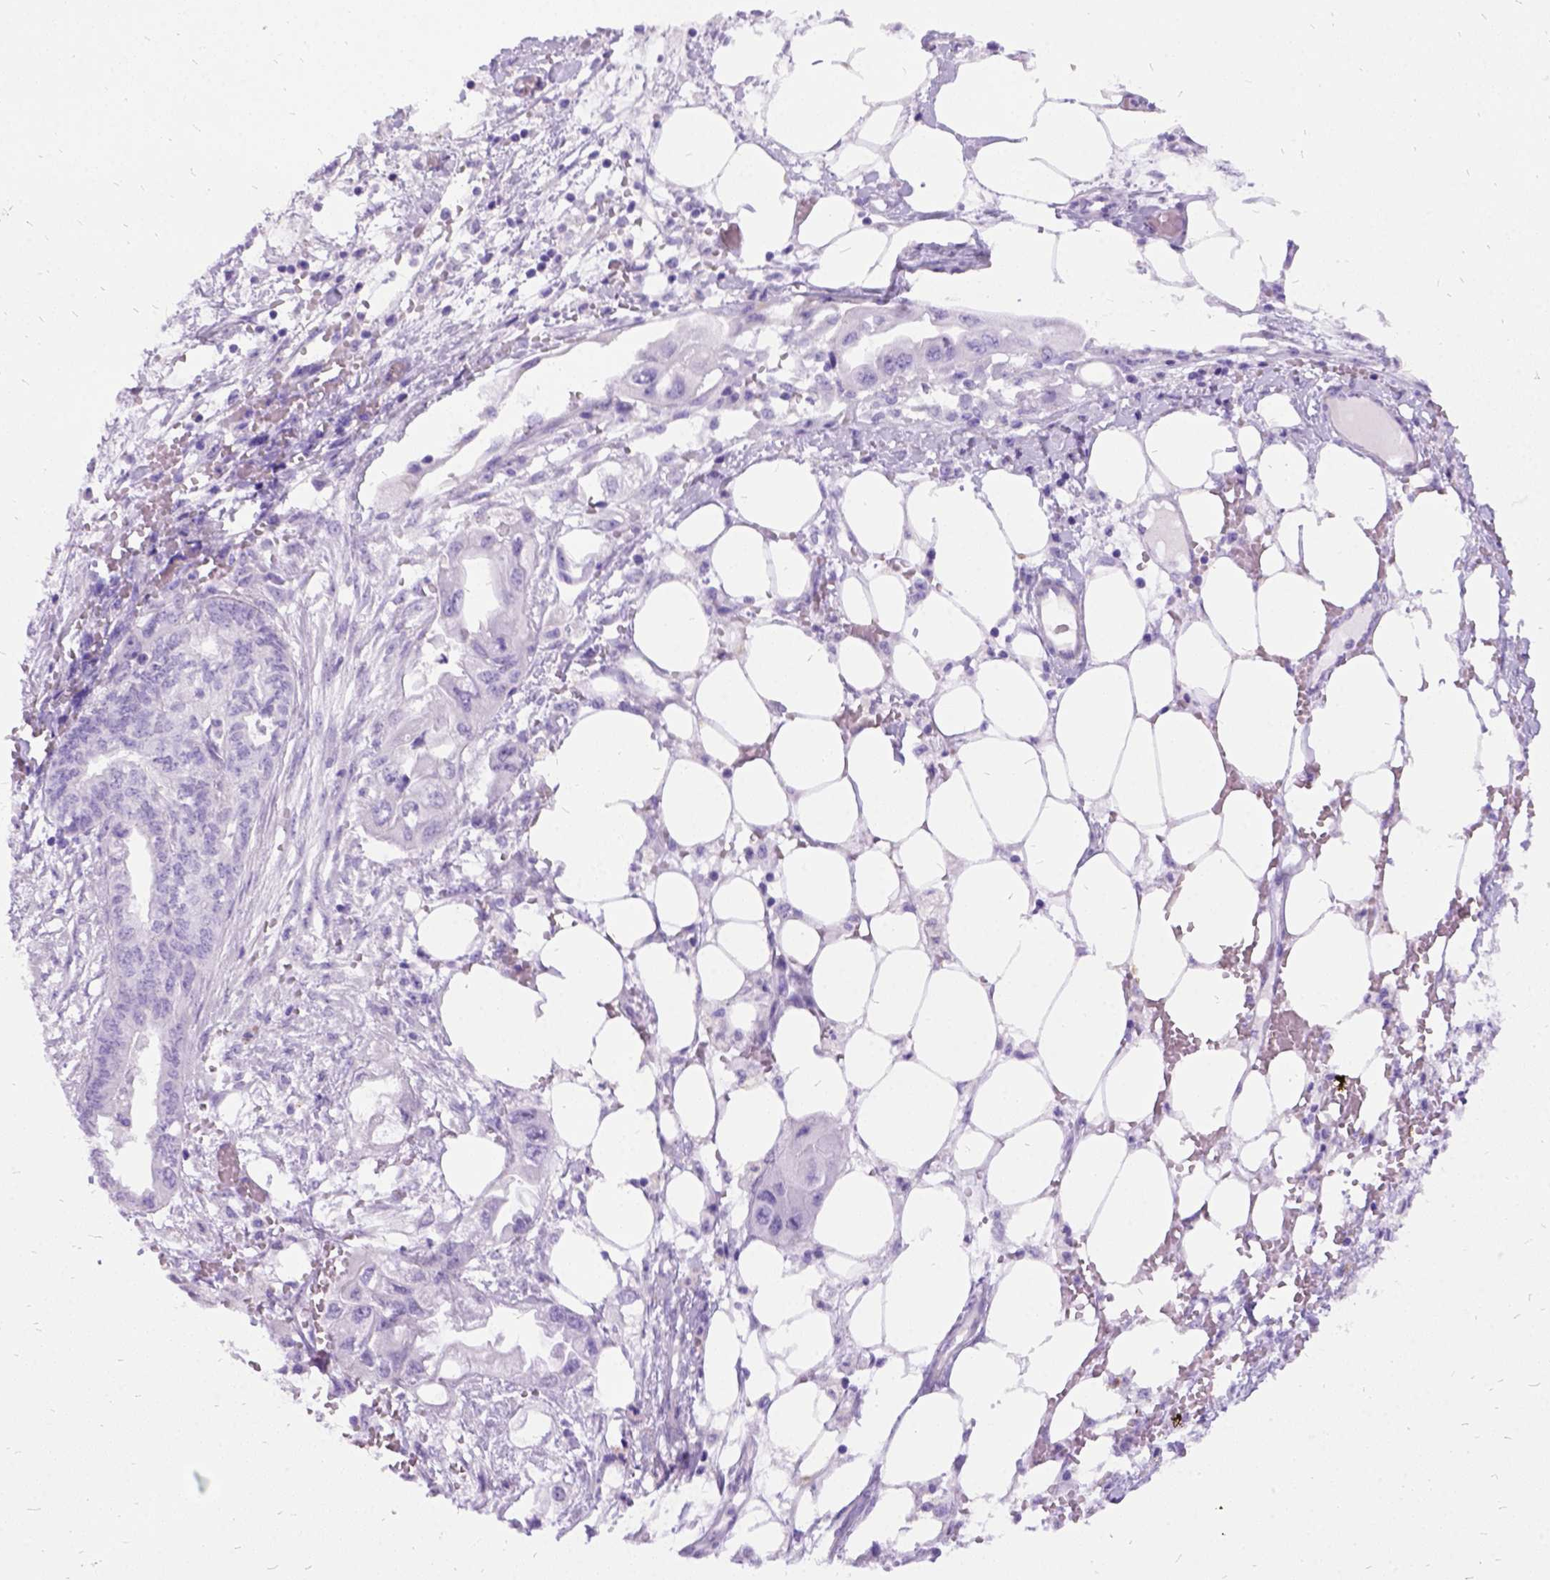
{"staining": {"intensity": "negative", "quantity": "none", "location": "none"}, "tissue": "endometrial cancer", "cell_type": "Tumor cells", "image_type": "cancer", "snomed": [{"axis": "morphology", "description": "Adenocarcinoma, NOS"}, {"axis": "morphology", "description": "Adenocarcinoma, metastatic, NOS"}, {"axis": "topography", "description": "Adipose tissue"}, {"axis": "topography", "description": "Endometrium"}], "caption": "A high-resolution image shows immunohistochemistry (IHC) staining of metastatic adenocarcinoma (endometrial), which shows no significant staining in tumor cells. (DAB immunohistochemistry, high magnification).", "gene": "PRG2", "patient": {"sex": "female", "age": 67}}